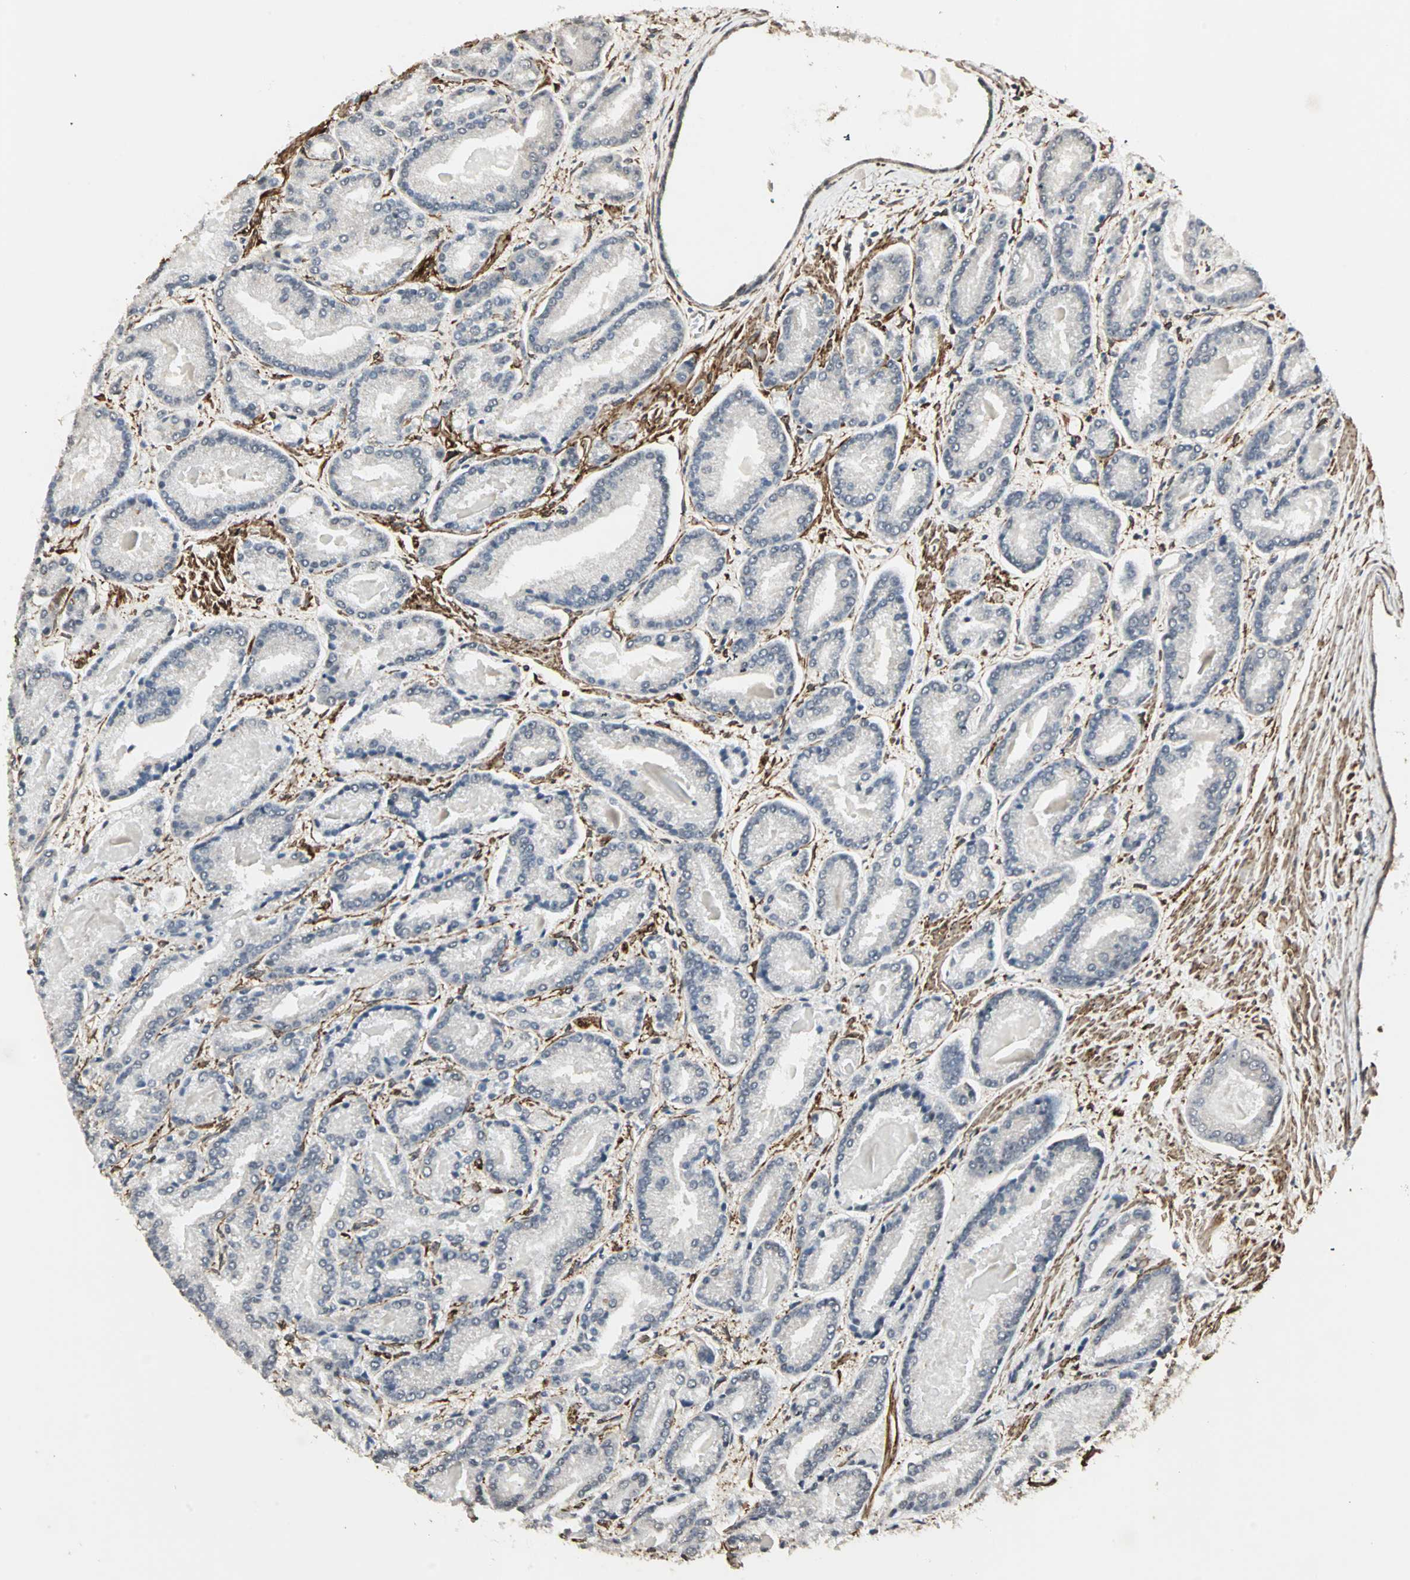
{"staining": {"intensity": "negative", "quantity": "none", "location": "none"}, "tissue": "prostate cancer", "cell_type": "Tumor cells", "image_type": "cancer", "snomed": [{"axis": "morphology", "description": "Adenocarcinoma, Low grade"}, {"axis": "topography", "description": "Prostate"}], "caption": "High magnification brightfield microscopy of prostate cancer (low-grade adenocarcinoma) stained with DAB (brown) and counterstained with hematoxylin (blue): tumor cells show no significant expression.", "gene": "TRPV4", "patient": {"sex": "male", "age": 59}}